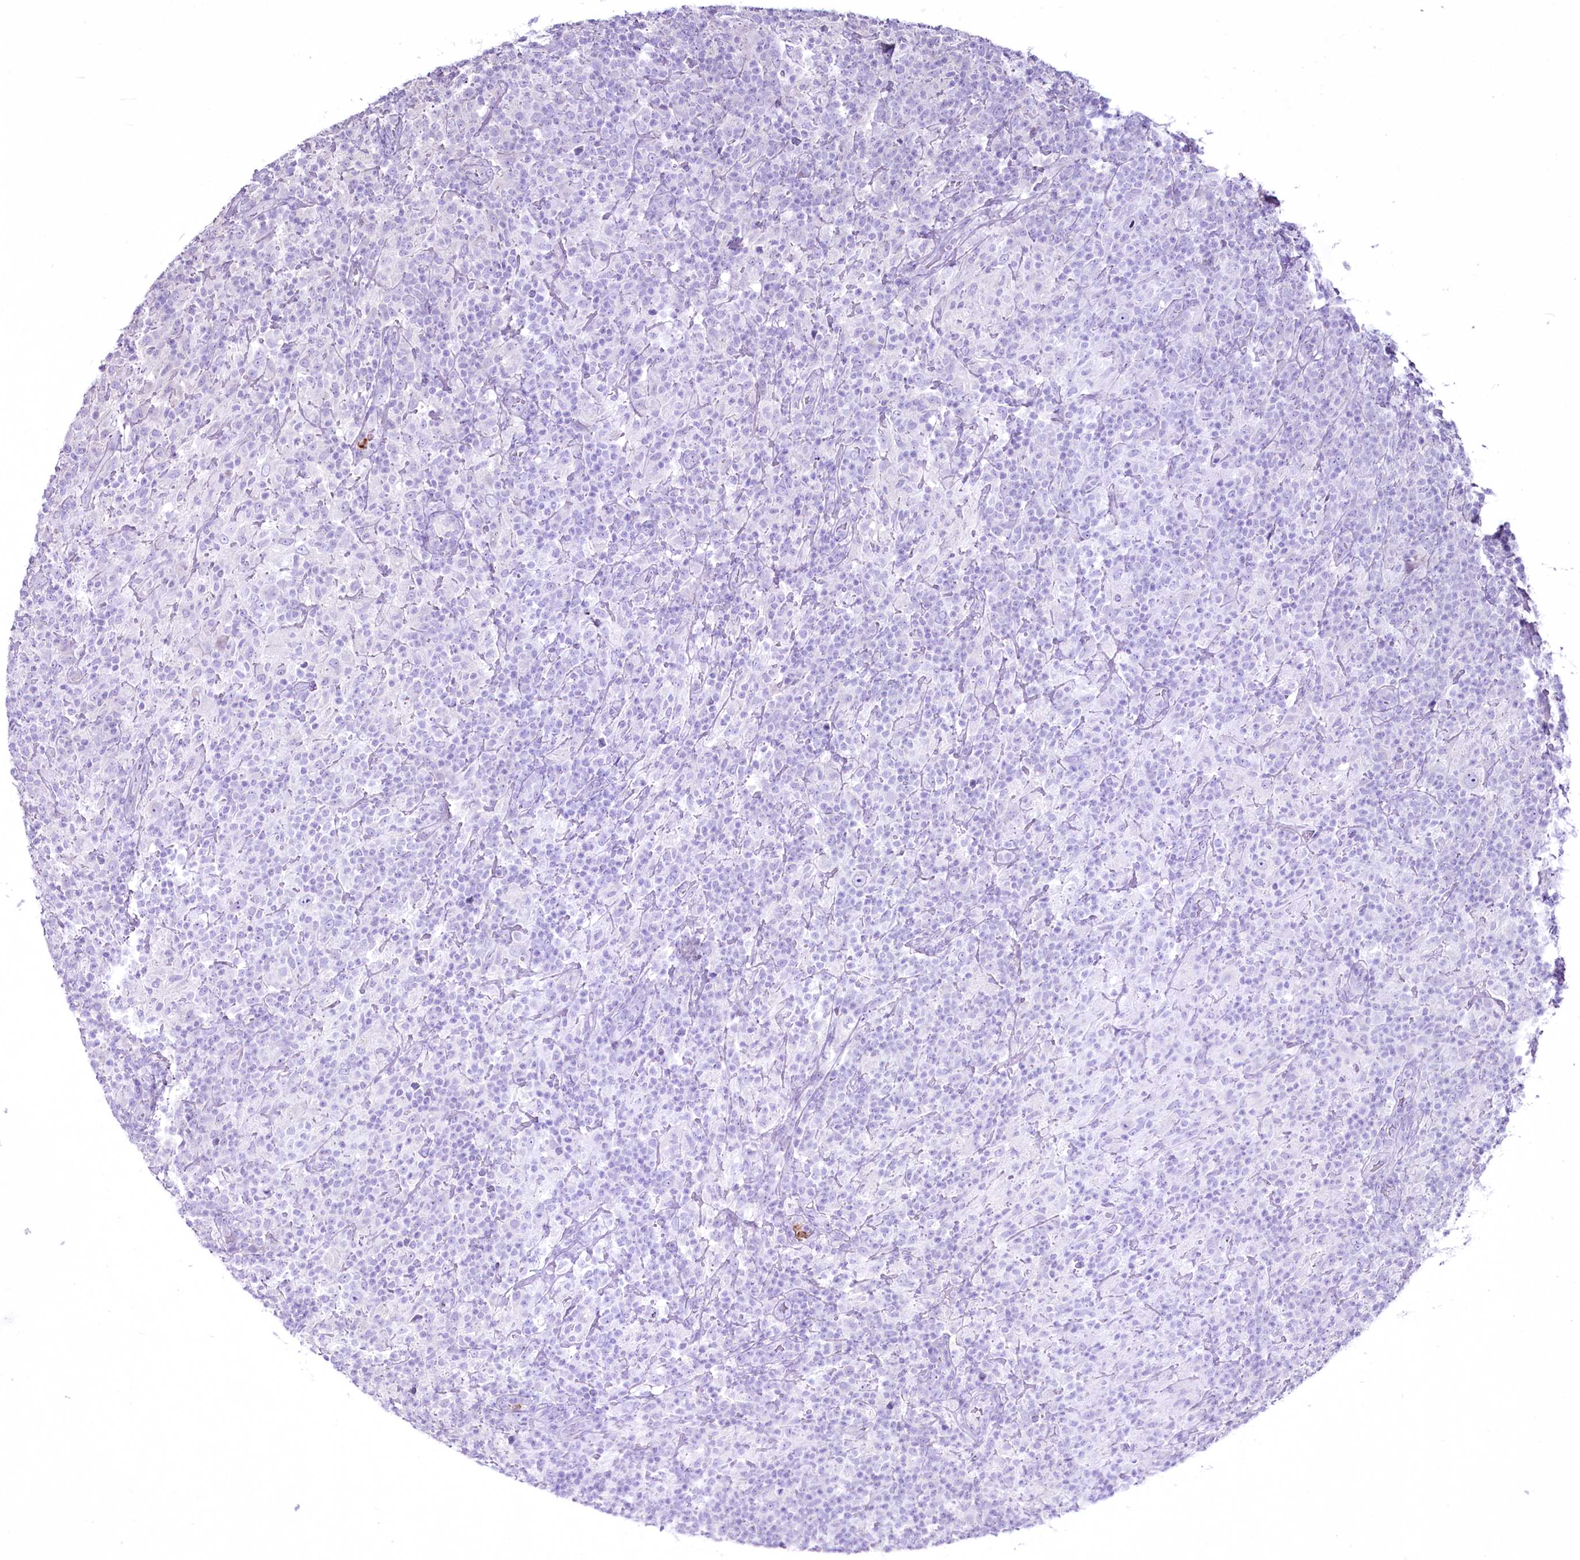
{"staining": {"intensity": "negative", "quantity": "none", "location": "none"}, "tissue": "lymphoma", "cell_type": "Tumor cells", "image_type": "cancer", "snomed": [{"axis": "morphology", "description": "Hodgkin's disease, NOS"}, {"axis": "topography", "description": "Lymph node"}], "caption": "Lymphoma was stained to show a protein in brown. There is no significant positivity in tumor cells.", "gene": "FAM209B", "patient": {"sex": "male", "age": 70}}